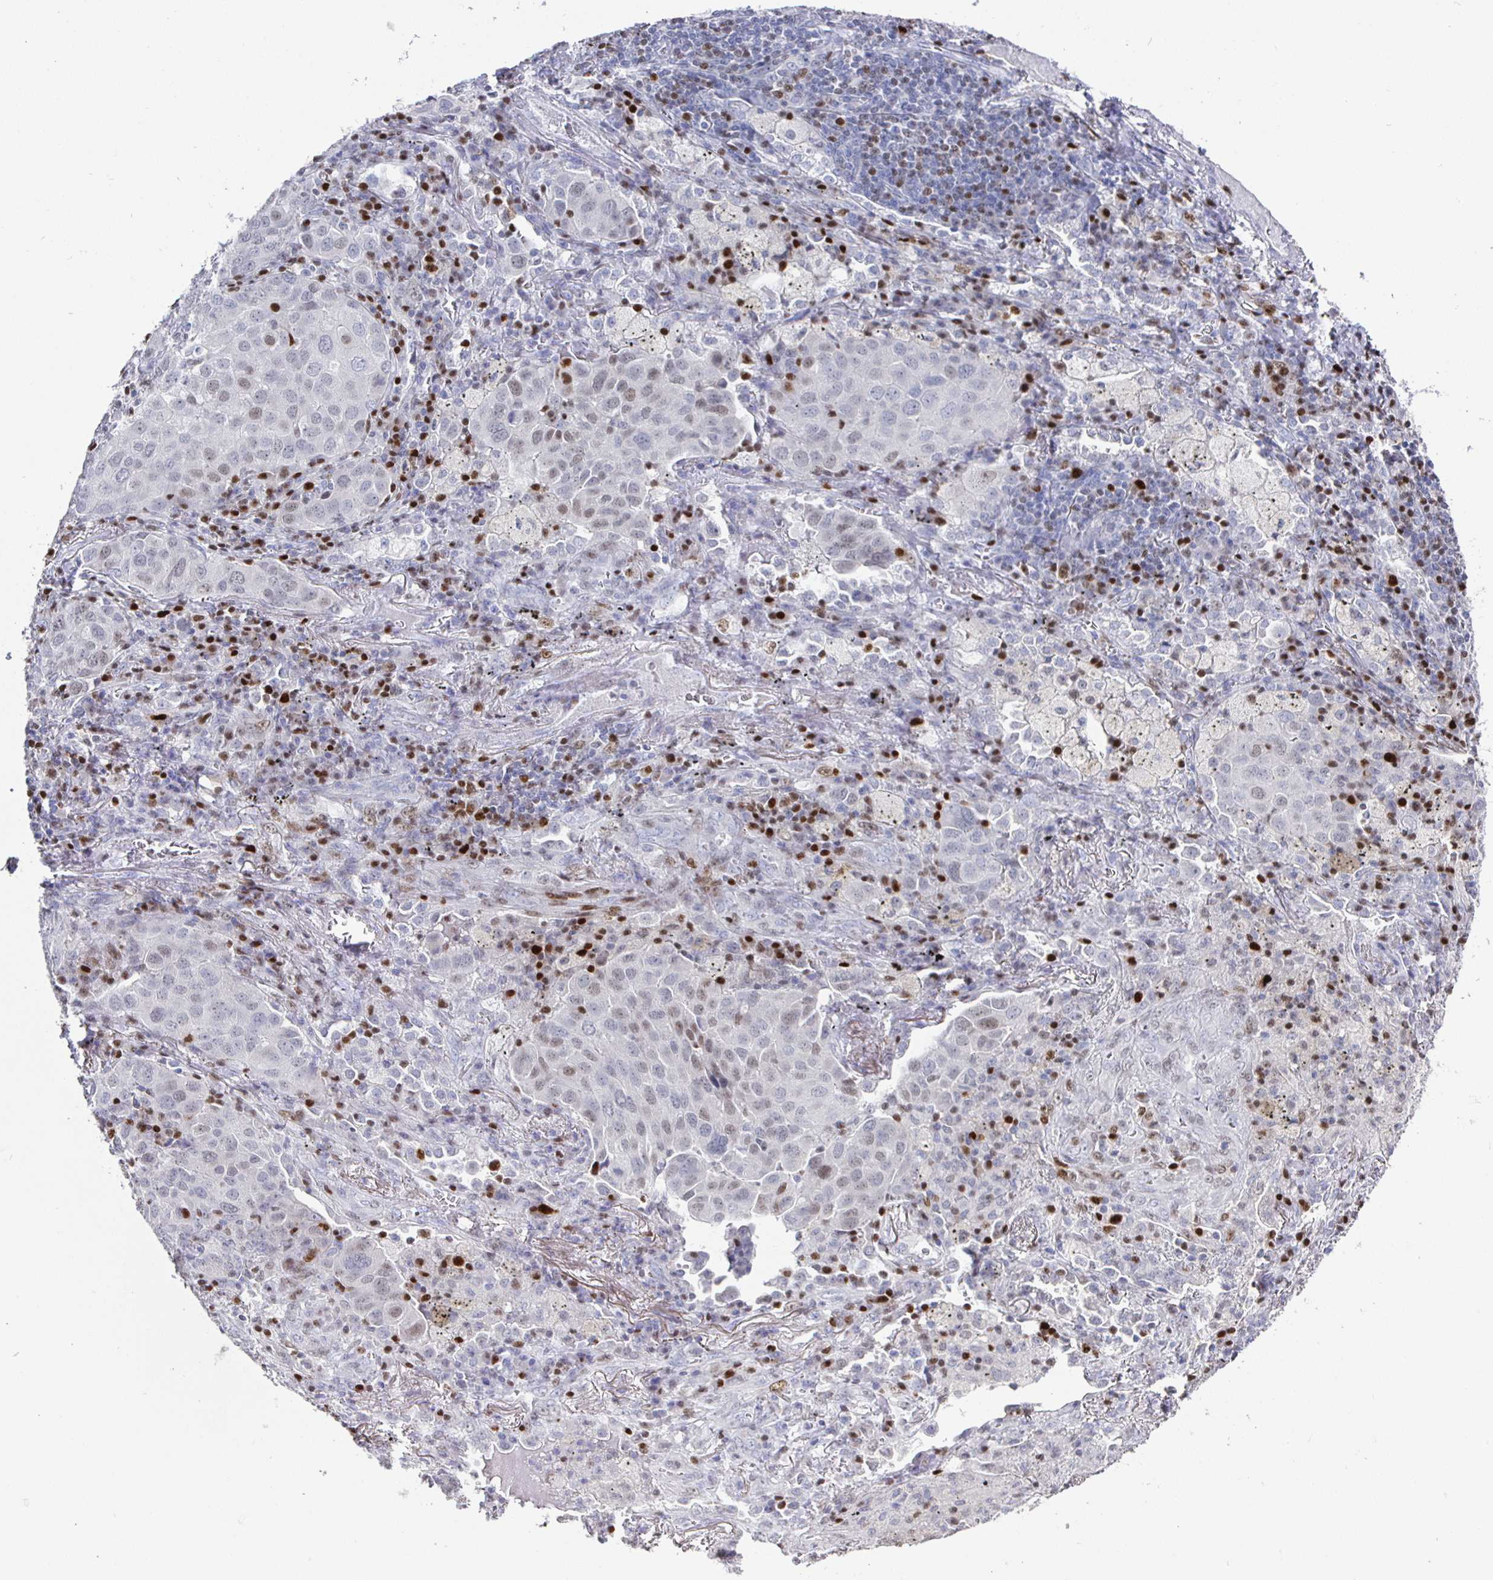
{"staining": {"intensity": "weak", "quantity": "25%-75%", "location": "nuclear"}, "tissue": "lung cancer", "cell_type": "Tumor cells", "image_type": "cancer", "snomed": [{"axis": "morphology", "description": "Adenocarcinoma, NOS"}, {"axis": "morphology", "description": "Adenocarcinoma, metastatic, NOS"}, {"axis": "topography", "description": "Lymph node"}, {"axis": "topography", "description": "Lung"}], "caption": "Tumor cells demonstrate weak nuclear staining in about 25%-75% of cells in adenocarcinoma (lung). The protein of interest is stained brown, and the nuclei are stained in blue (DAB IHC with brightfield microscopy, high magnification).", "gene": "RUNX2", "patient": {"sex": "female", "age": 65}}